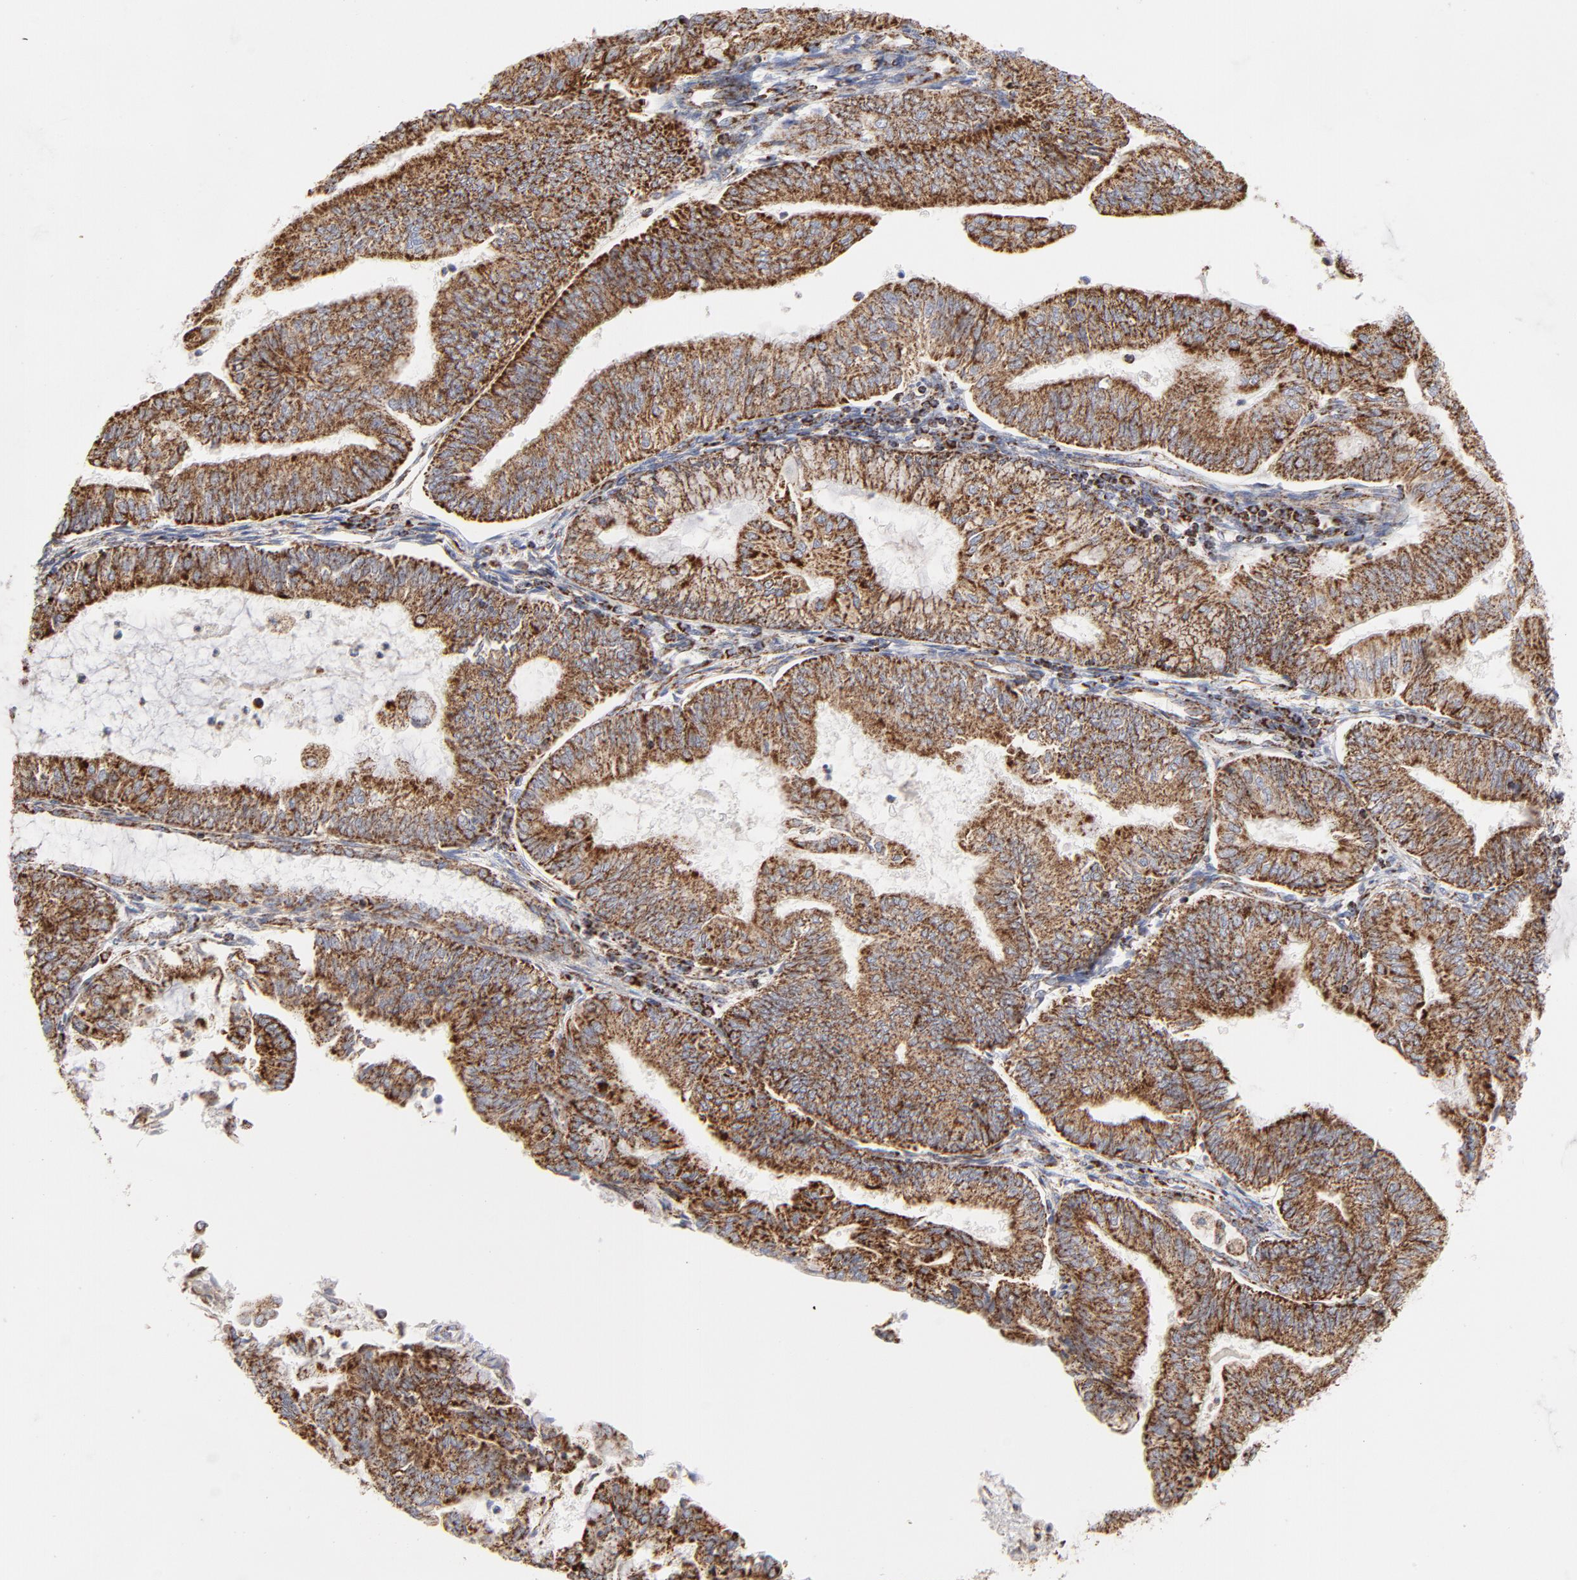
{"staining": {"intensity": "strong", "quantity": ">75%", "location": "cytoplasmic/membranous"}, "tissue": "endometrial cancer", "cell_type": "Tumor cells", "image_type": "cancer", "snomed": [{"axis": "morphology", "description": "Adenocarcinoma, NOS"}, {"axis": "topography", "description": "Endometrium"}], "caption": "Adenocarcinoma (endometrial) stained with a protein marker reveals strong staining in tumor cells.", "gene": "ASB3", "patient": {"sex": "female", "age": 59}}